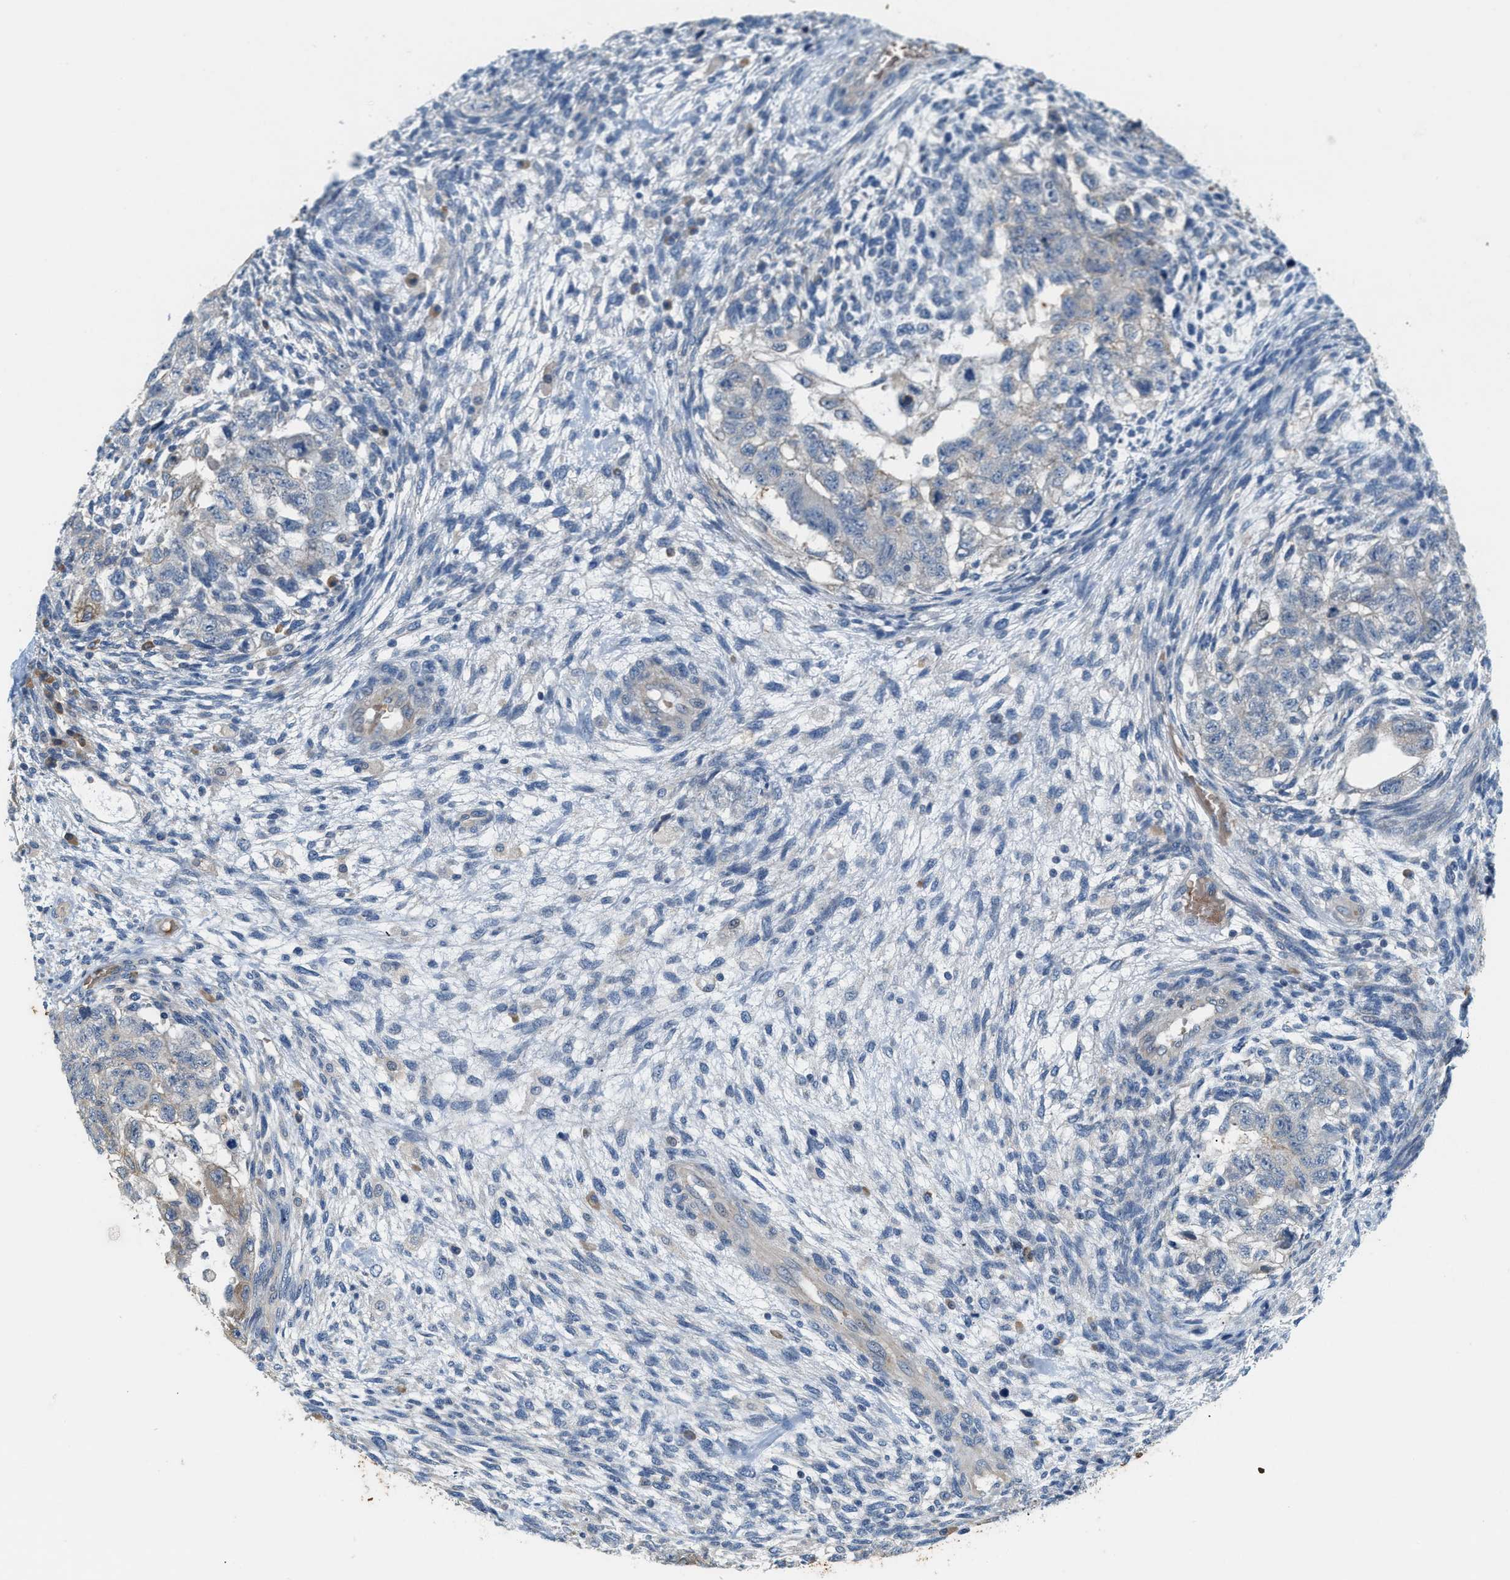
{"staining": {"intensity": "negative", "quantity": "none", "location": "none"}, "tissue": "testis cancer", "cell_type": "Tumor cells", "image_type": "cancer", "snomed": [{"axis": "morphology", "description": "Normal tissue, NOS"}, {"axis": "morphology", "description": "Carcinoma, Embryonal, NOS"}, {"axis": "topography", "description": "Testis"}], "caption": "Protein analysis of embryonal carcinoma (testis) exhibits no significant positivity in tumor cells. (Stains: DAB (3,3'-diaminobenzidine) IHC with hematoxylin counter stain, Microscopy: brightfield microscopy at high magnification).", "gene": "CYTH2", "patient": {"sex": "male", "age": 36}}